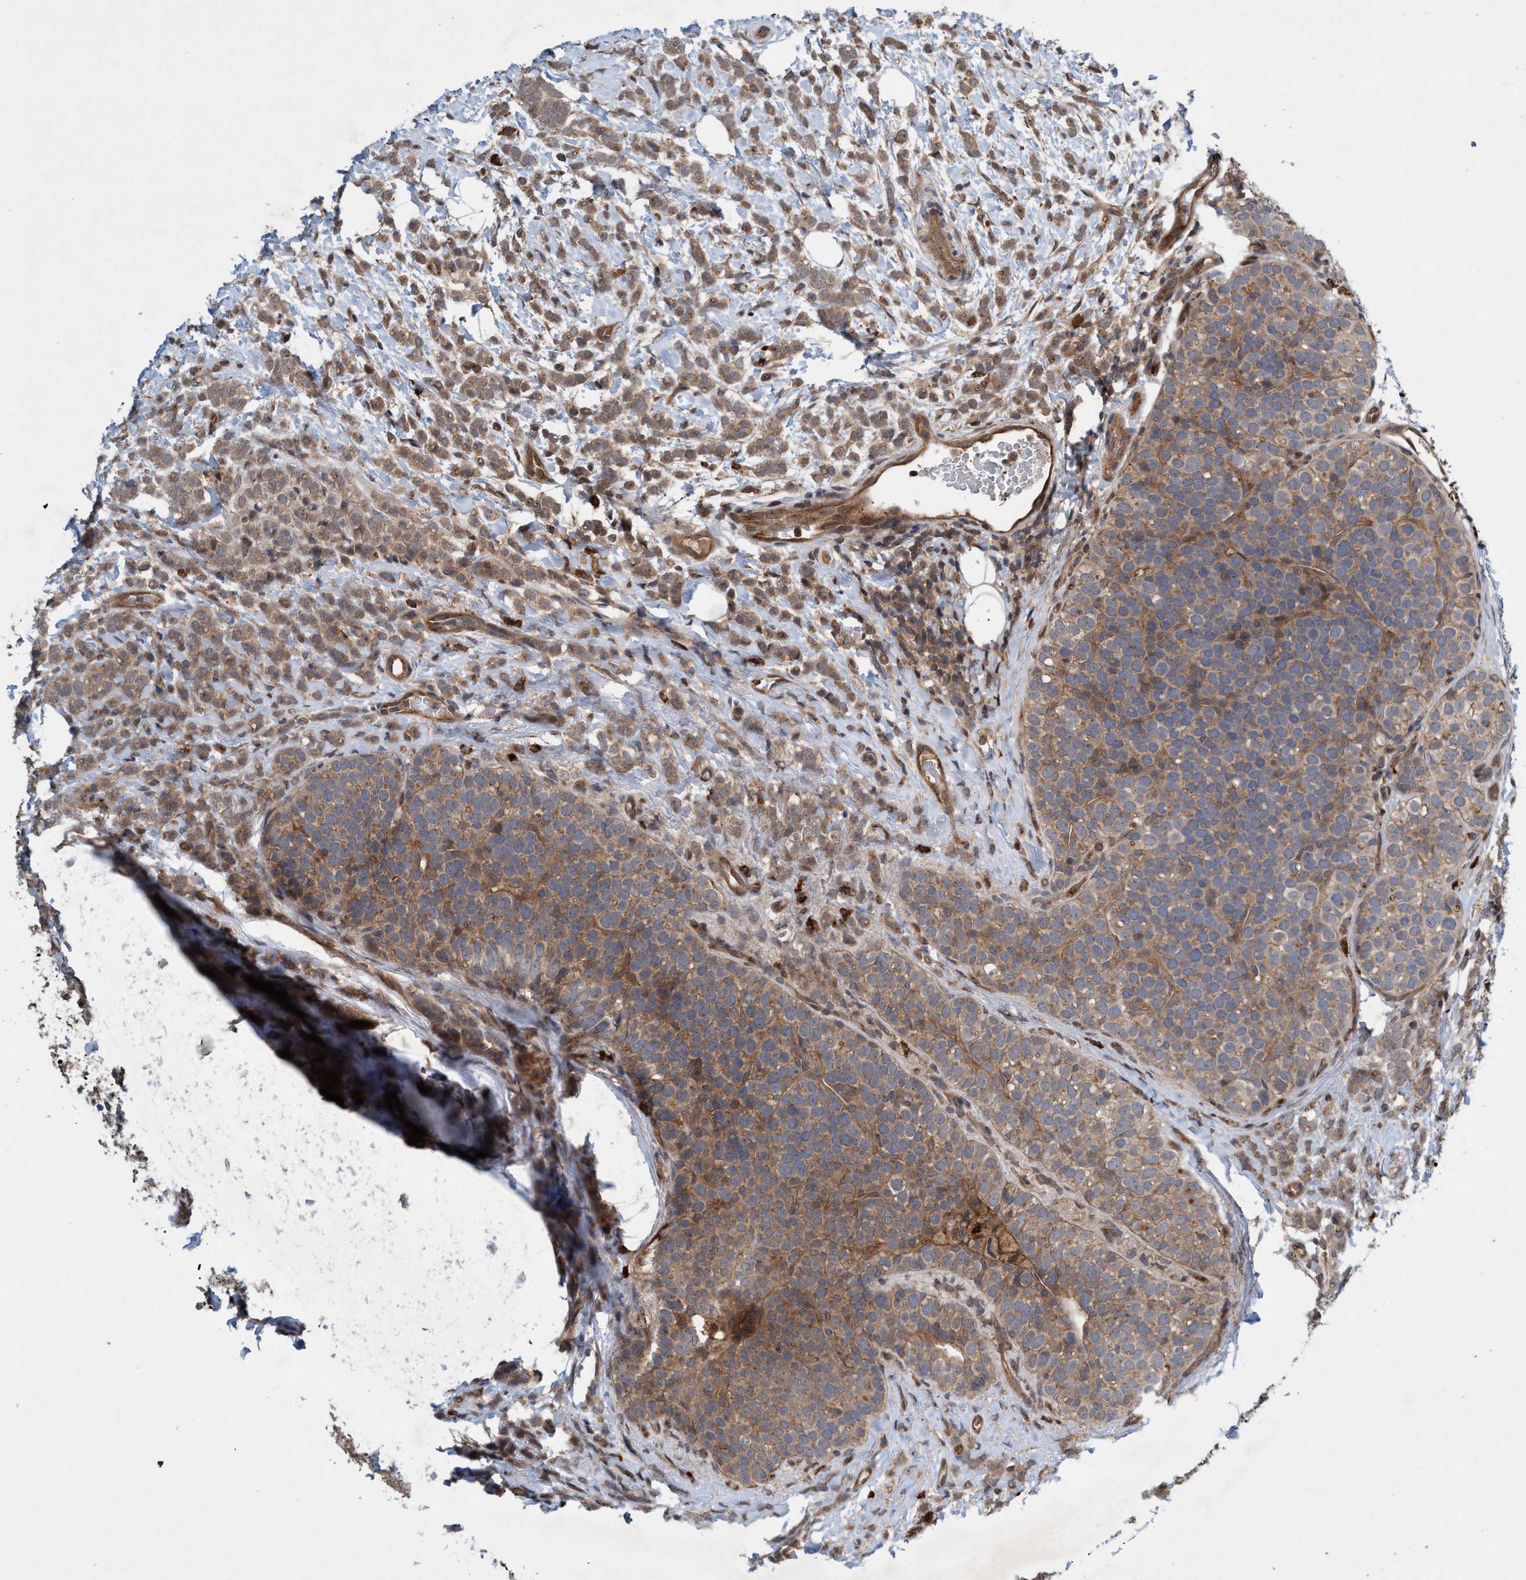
{"staining": {"intensity": "moderate", "quantity": ">75%", "location": "cytoplasmic/membranous"}, "tissue": "breast cancer", "cell_type": "Tumor cells", "image_type": "cancer", "snomed": [{"axis": "morphology", "description": "Lobular carcinoma"}, {"axis": "topography", "description": "Breast"}], "caption": "Moderate cytoplasmic/membranous expression for a protein is identified in about >75% of tumor cells of lobular carcinoma (breast) using immunohistochemistry.", "gene": "TRIM65", "patient": {"sex": "female", "age": 50}}